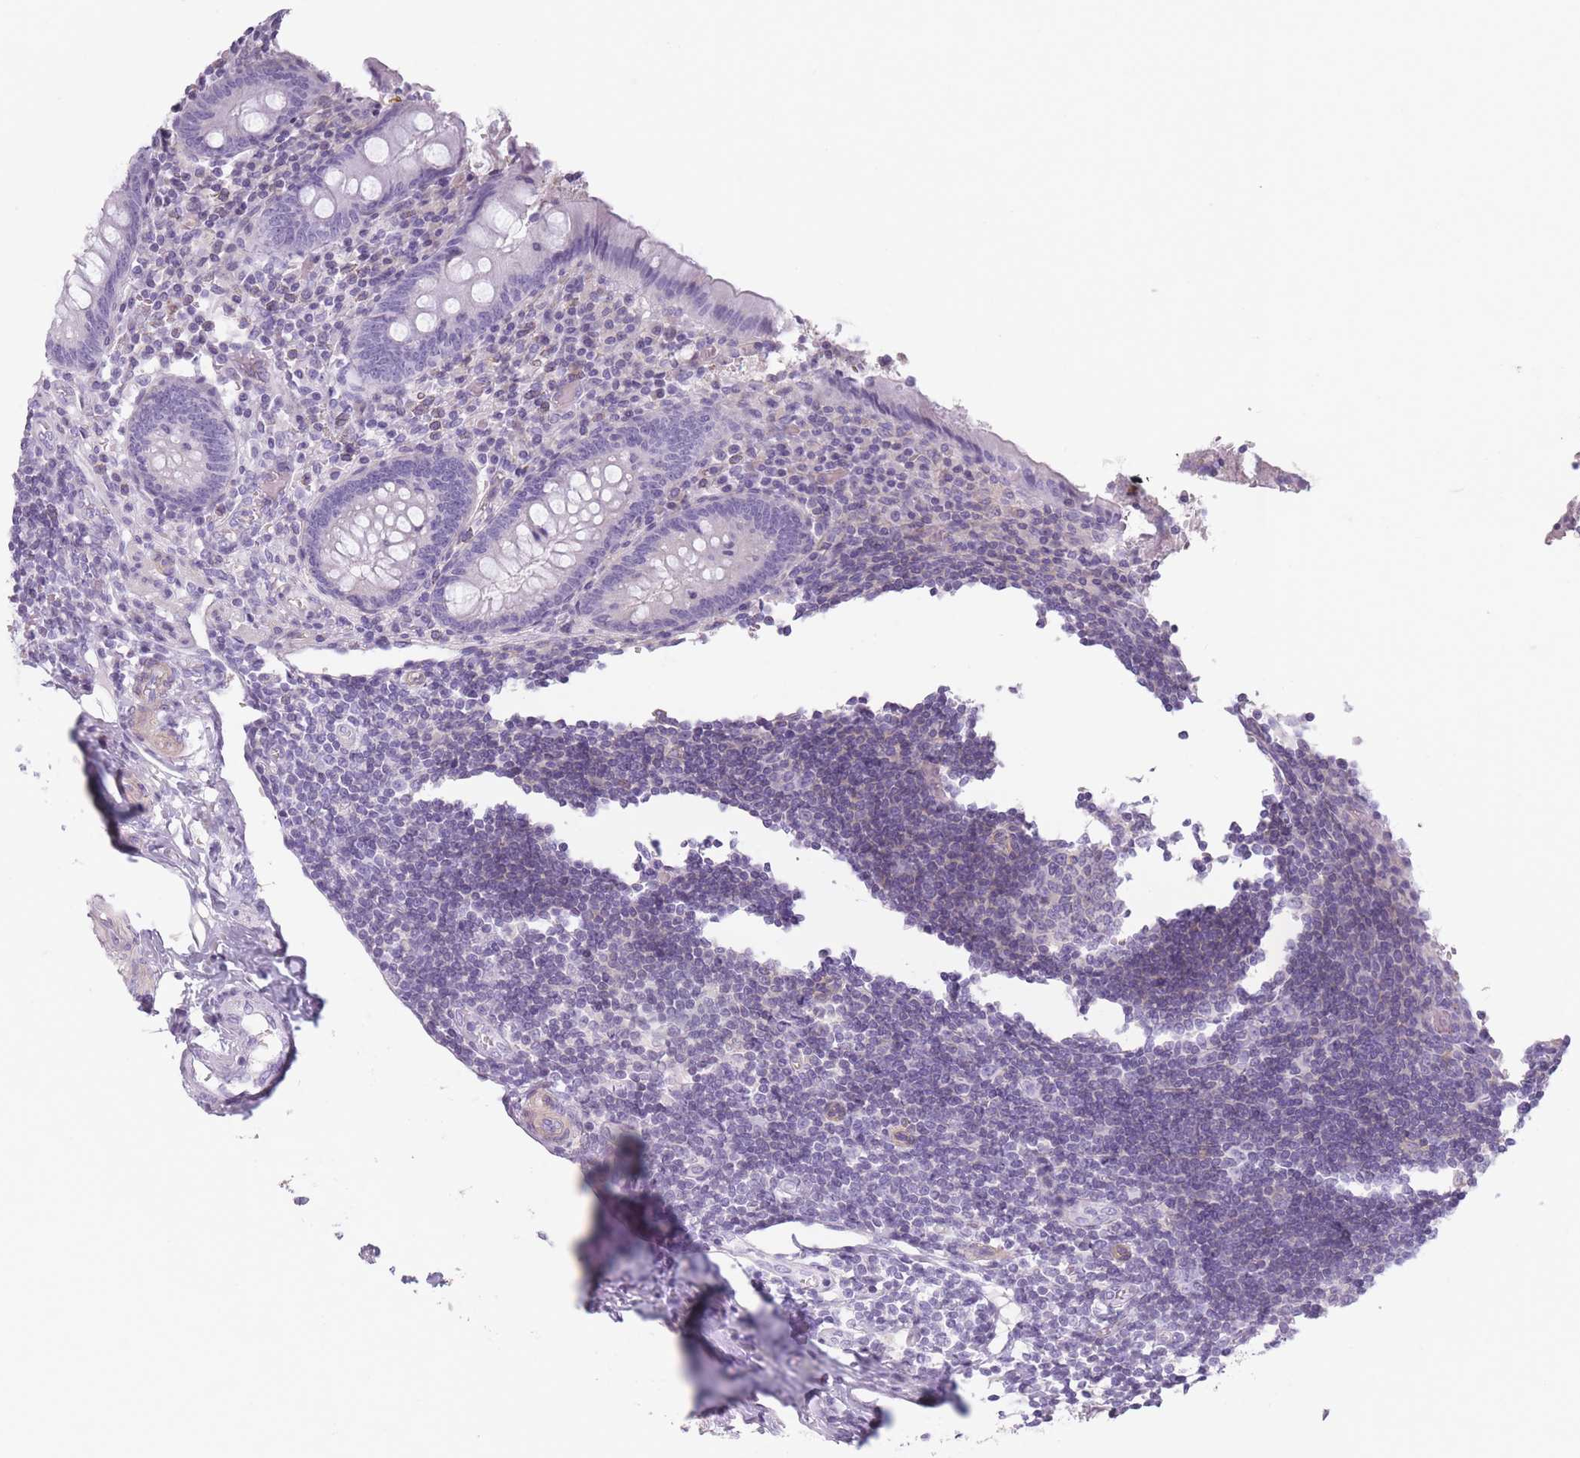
{"staining": {"intensity": "negative", "quantity": "none", "location": "none"}, "tissue": "appendix", "cell_type": "Glandular cells", "image_type": "normal", "snomed": [{"axis": "morphology", "description": "Normal tissue, NOS"}, {"axis": "topography", "description": "Appendix"}], "caption": "An IHC photomicrograph of unremarkable appendix is shown. There is no staining in glandular cells of appendix. (DAB (3,3'-diaminobenzidine) immunohistochemistry visualized using brightfield microscopy, high magnification).", "gene": "GGT1", "patient": {"sex": "female", "age": 17}}